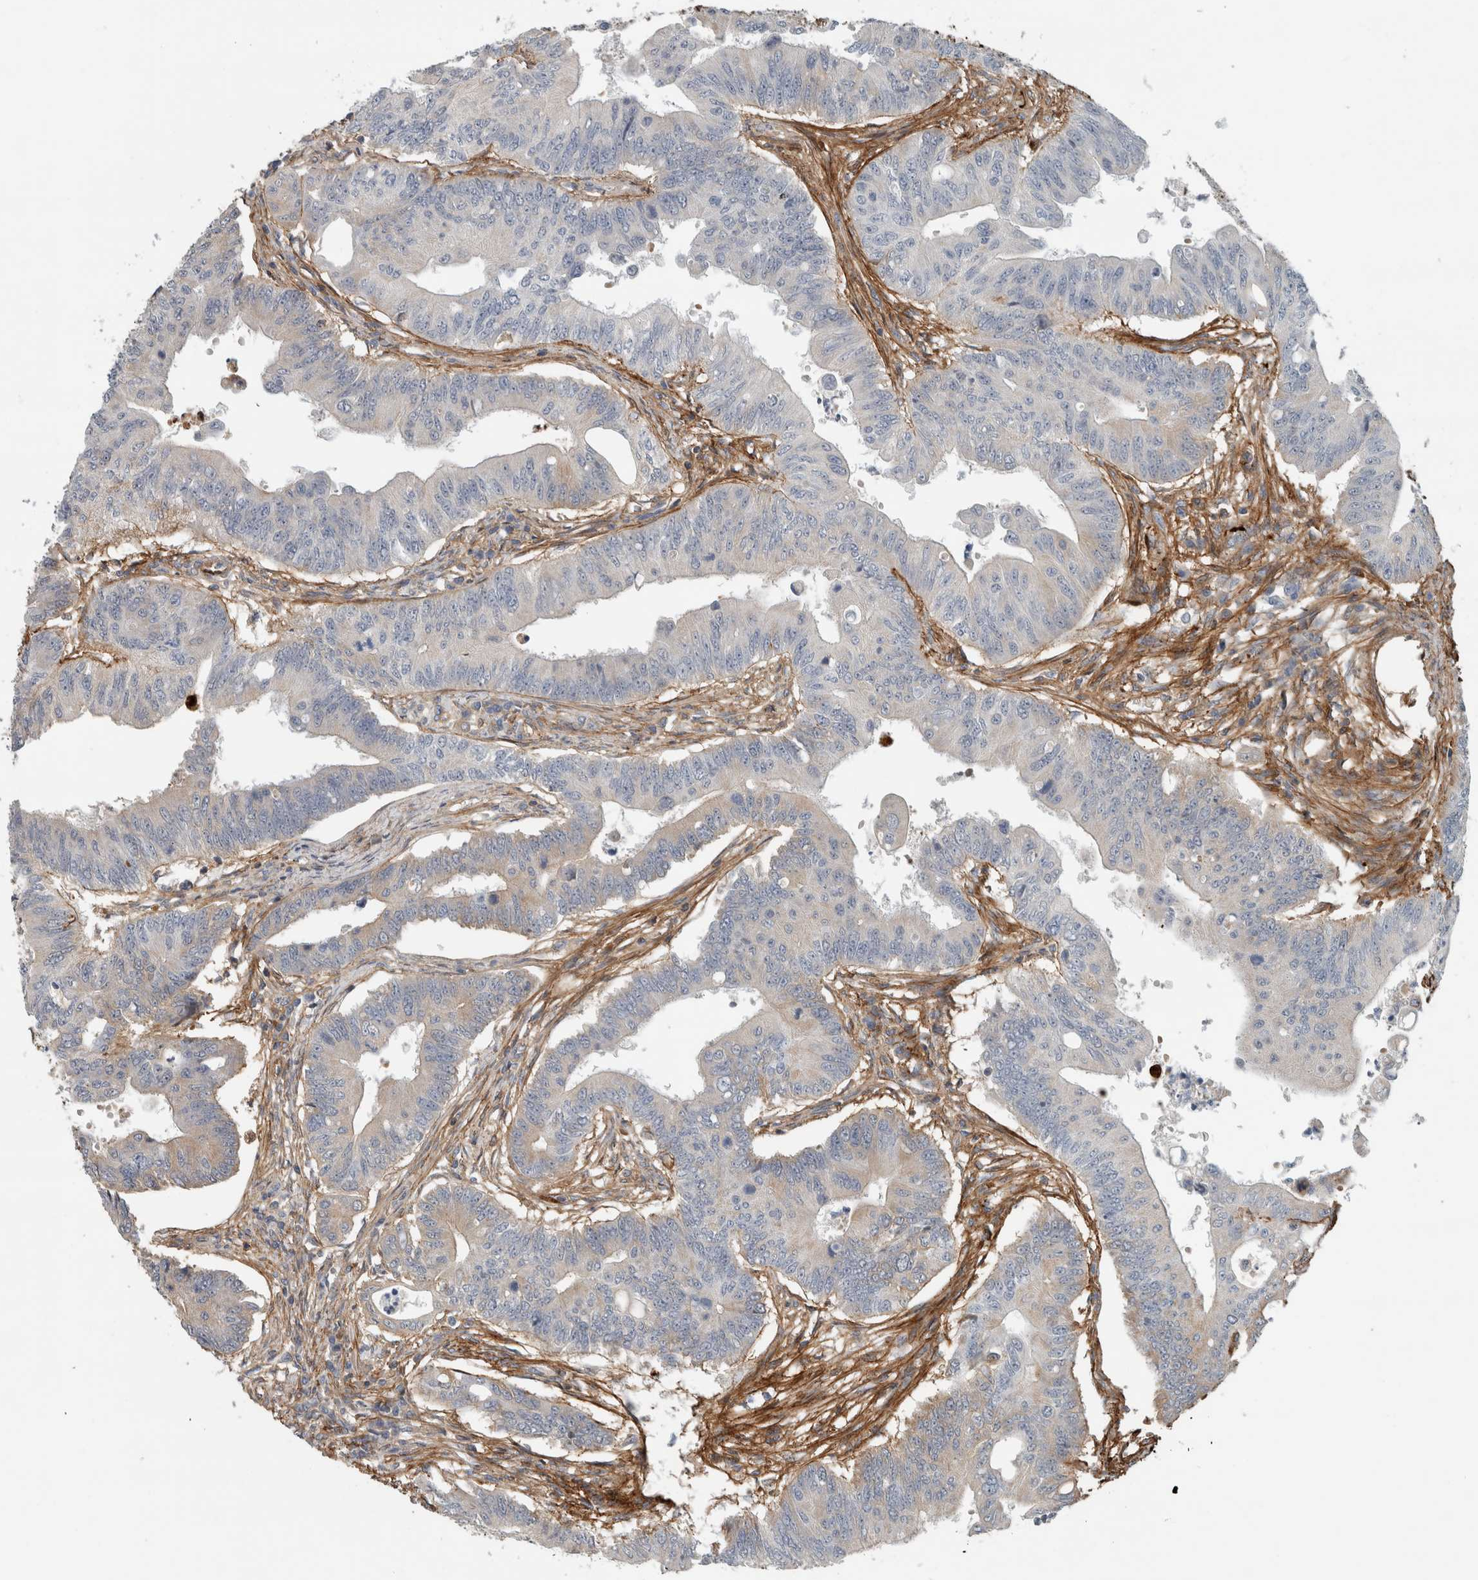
{"staining": {"intensity": "negative", "quantity": "none", "location": "none"}, "tissue": "colorectal cancer", "cell_type": "Tumor cells", "image_type": "cancer", "snomed": [{"axis": "morphology", "description": "Adenoma, NOS"}, {"axis": "morphology", "description": "Adenocarcinoma, NOS"}, {"axis": "topography", "description": "Colon"}], "caption": "Immunohistochemistry (IHC) of colorectal cancer (adenocarcinoma) shows no staining in tumor cells.", "gene": "FN1", "patient": {"sex": "male", "age": 79}}